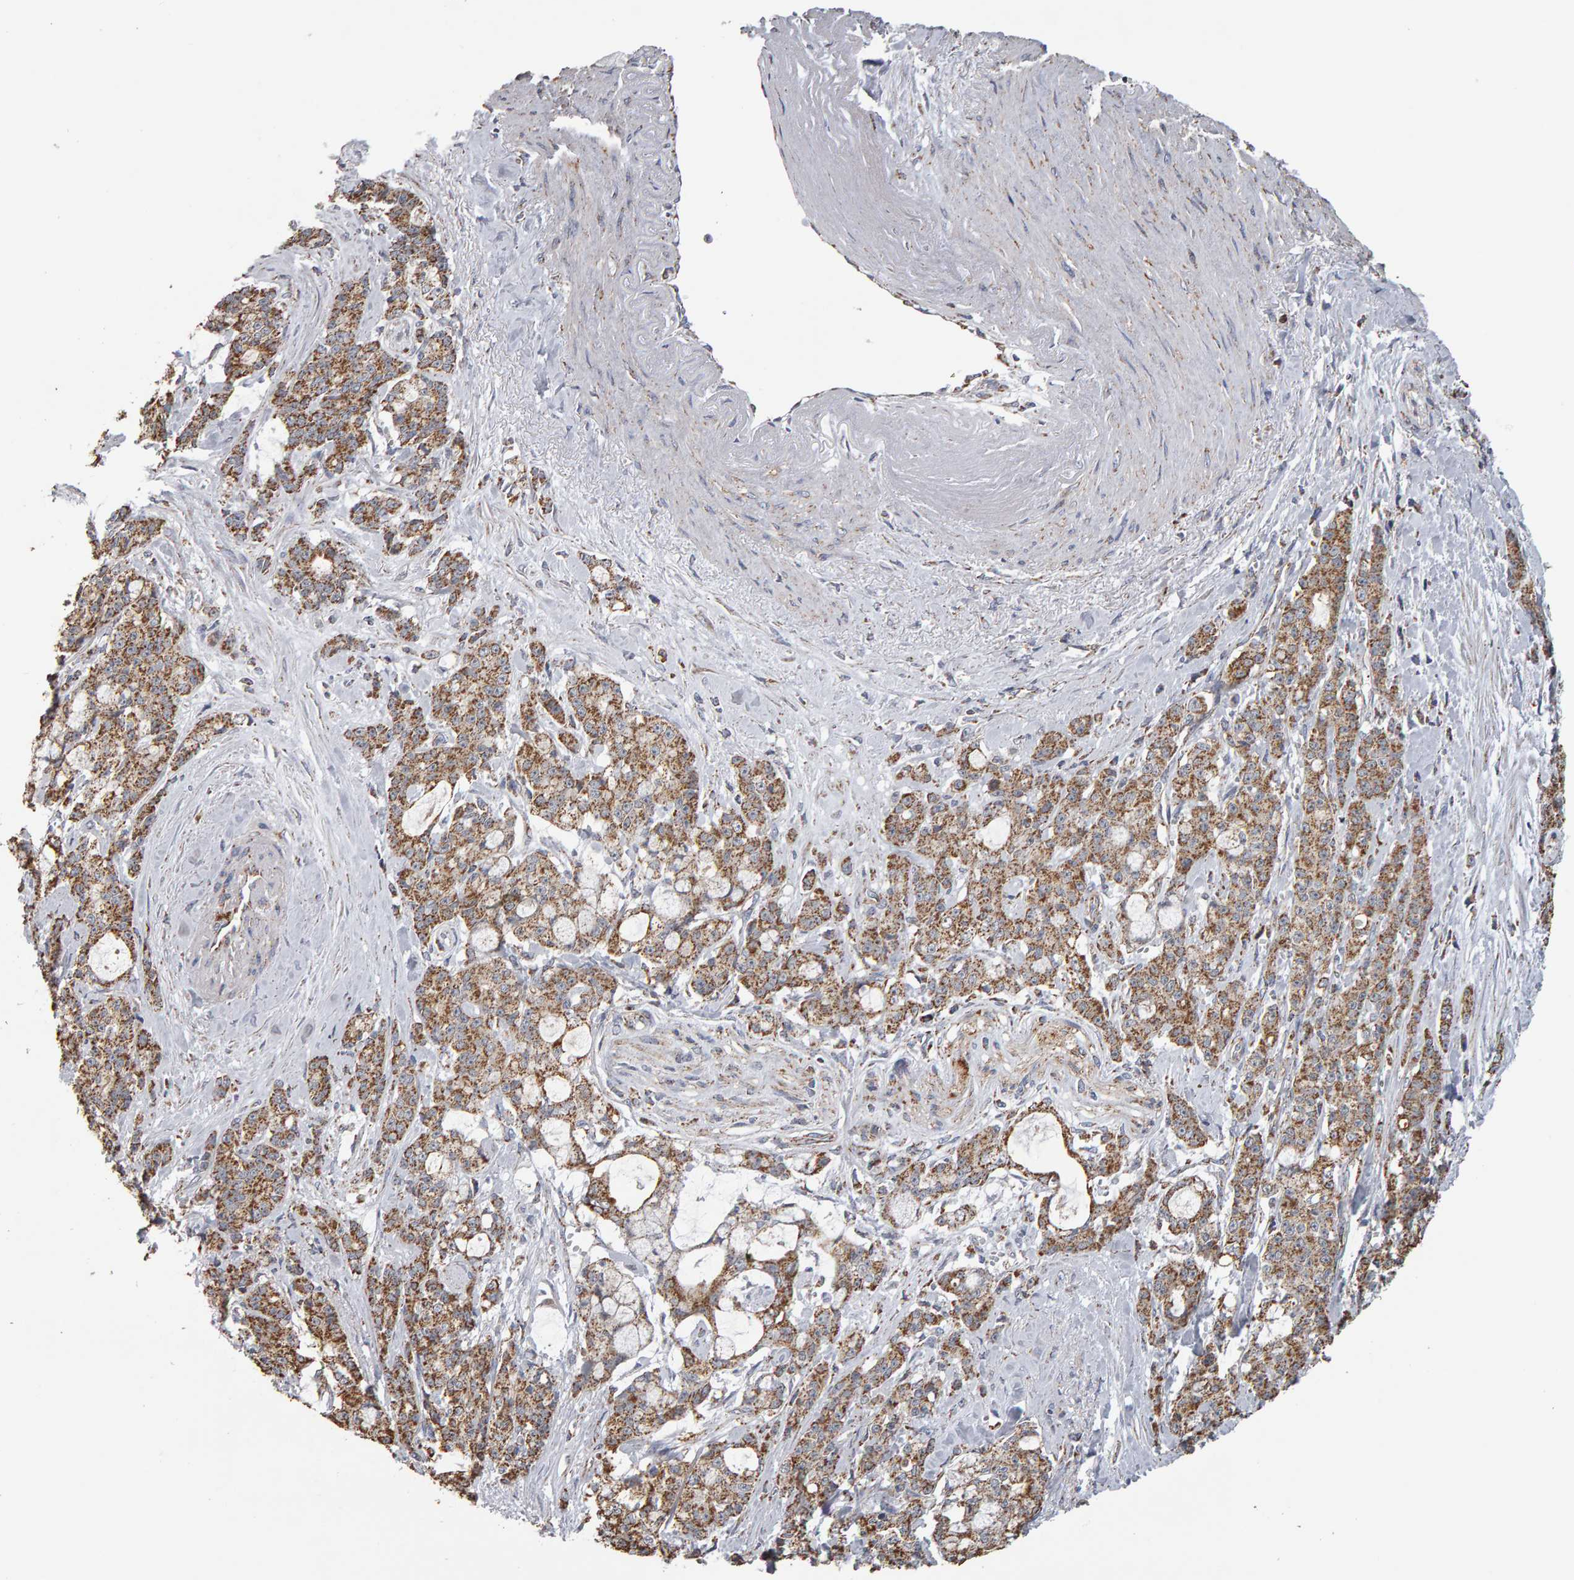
{"staining": {"intensity": "moderate", "quantity": ">75%", "location": "cytoplasmic/membranous"}, "tissue": "pancreatic cancer", "cell_type": "Tumor cells", "image_type": "cancer", "snomed": [{"axis": "morphology", "description": "Adenocarcinoma, NOS"}, {"axis": "topography", "description": "Pancreas"}], "caption": "IHC (DAB) staining of pancreatic cancer (adenocarcinoma) exhibits moderate cytoplasmic/membranous protein staining in about >75% of tumor cells.", "gene": "TOM1L1", "patient": {"sex": "female", "age": 73}}